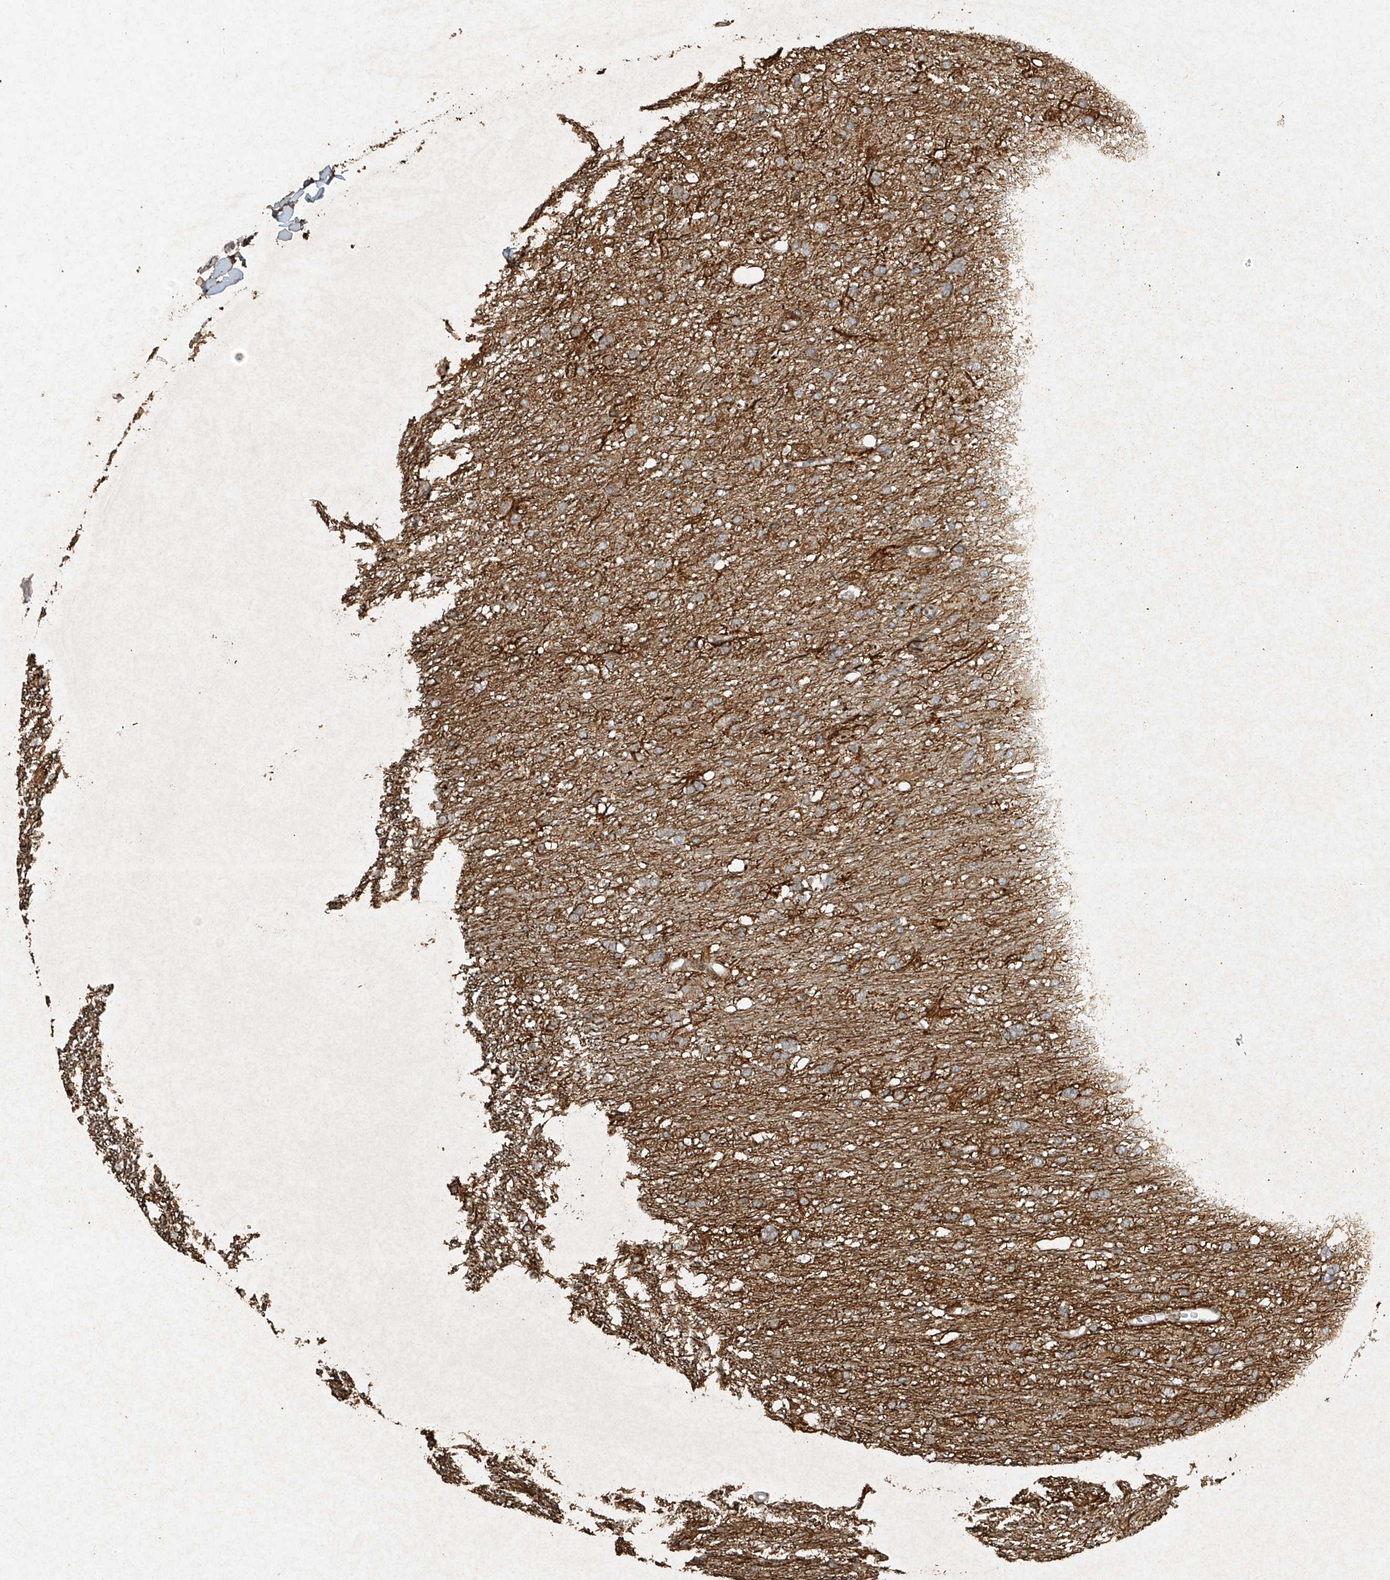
{"staining": {"intensity": "negative", "quantity": "none", "location": "none"}, "tissue": "glioma", "cell_type": "Tumor cells", "image_type": "cancer", "snomed": [{"axis": "morphology", "description": "Glioma, malignant, Low grade"}, {"axis": "topography", "description": "Brain"}], "caption": "This is an immunohistochemistry photomicrograph of human glioma. There is no expression in tumor cells.", "gene": "ERBB3", "patient": {"sex": "male", "age": 77}}